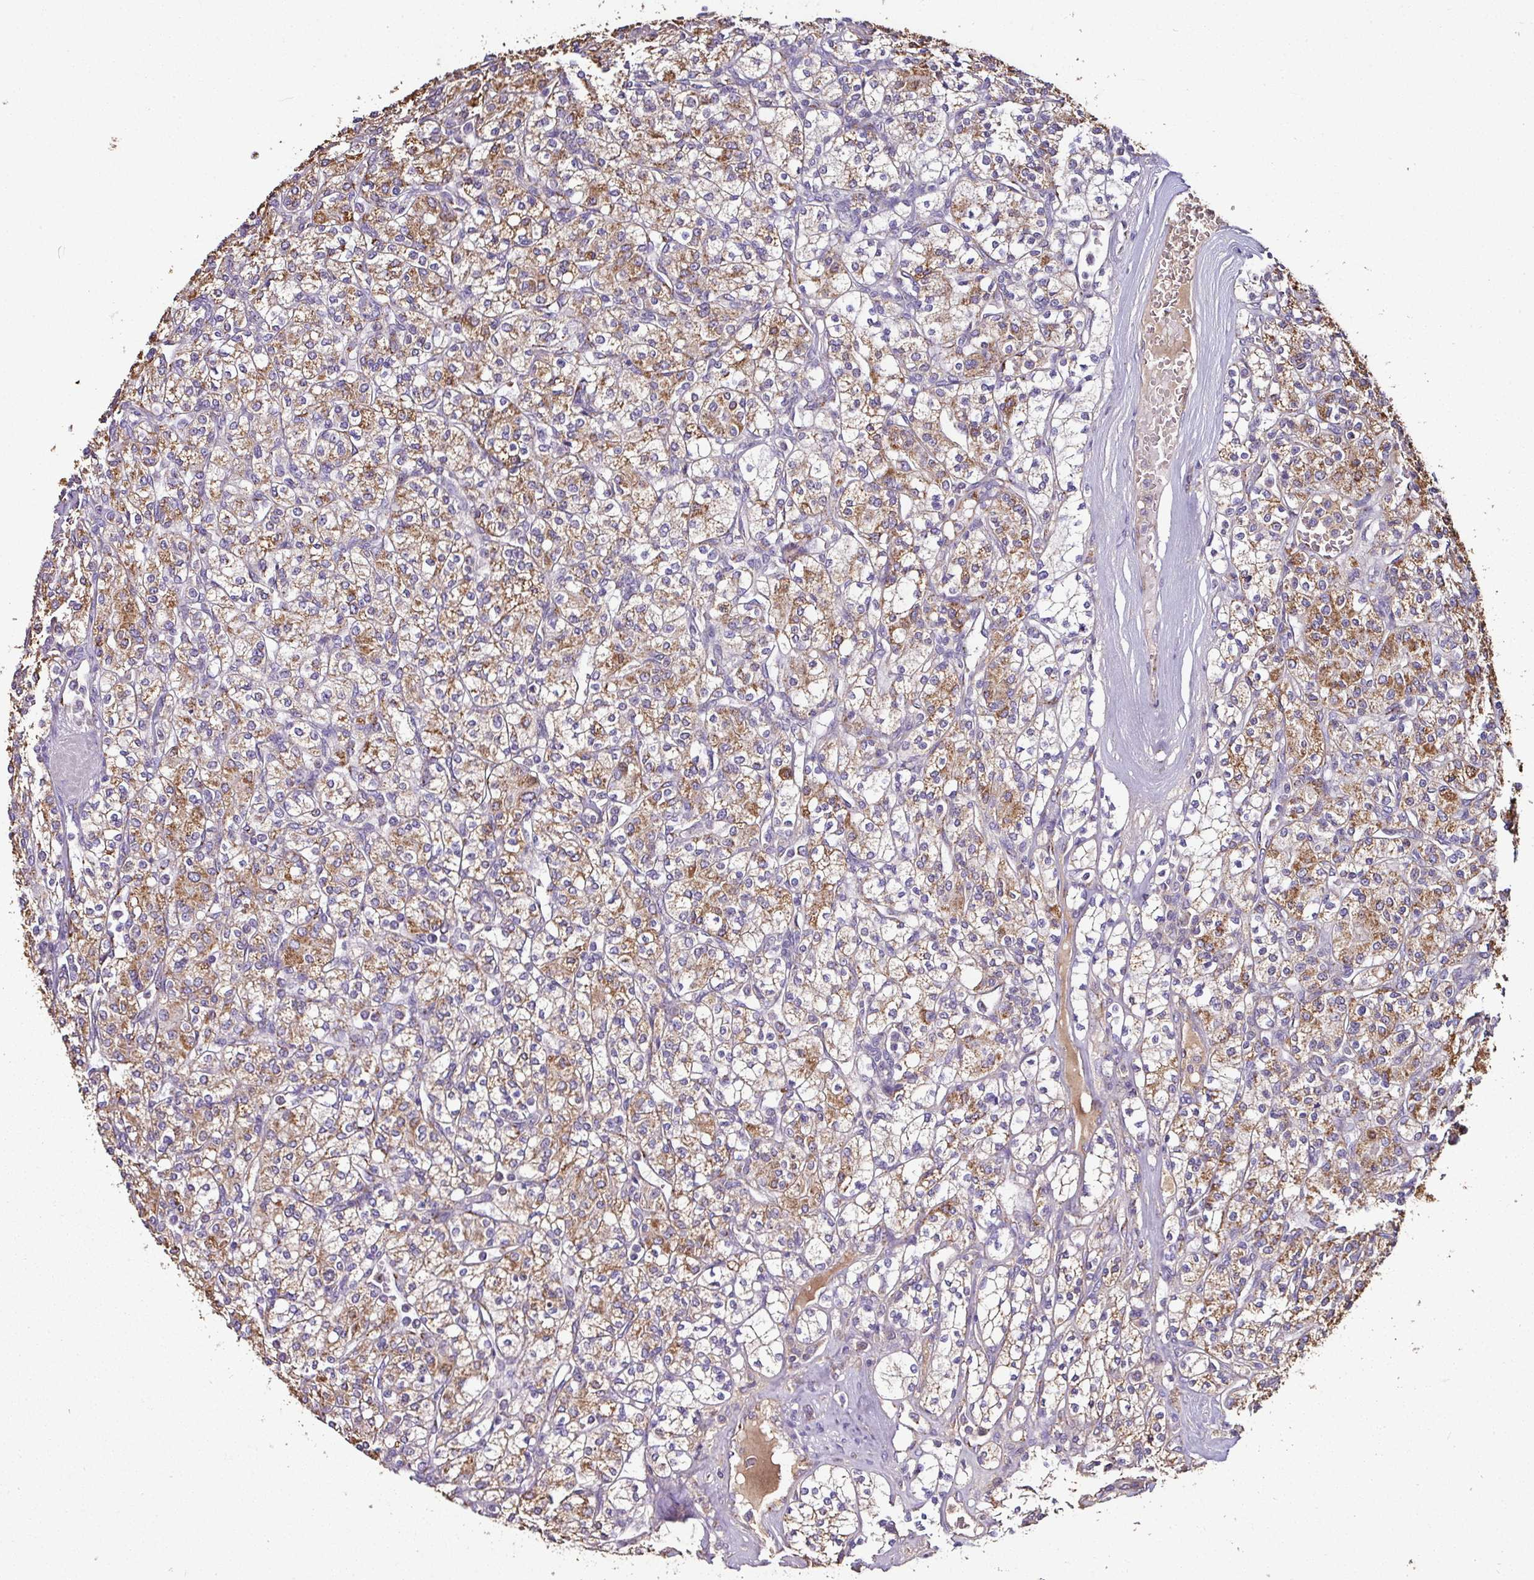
{"staining": {"intensity": "moderate", "quantity": ">75%", "location": "cytoplasmic/membranous"}, "tissue": "renal cancer", "cell_type": "Tumor cells", "image_type": "cancer", "snomed": [{"axis": "morphology", "description": "Adenocarcinoma, NOS"}, {"axis": "topography", "description": "Kidney"}], "caption": "The immunohistochemical stain labels moderate cytoplasmic/membranous positivity in tumor cells of renal cancer (adenocarcinoma) tissue.", "gene": "CPD", "patient": {"sex": "male", "age": 77}}